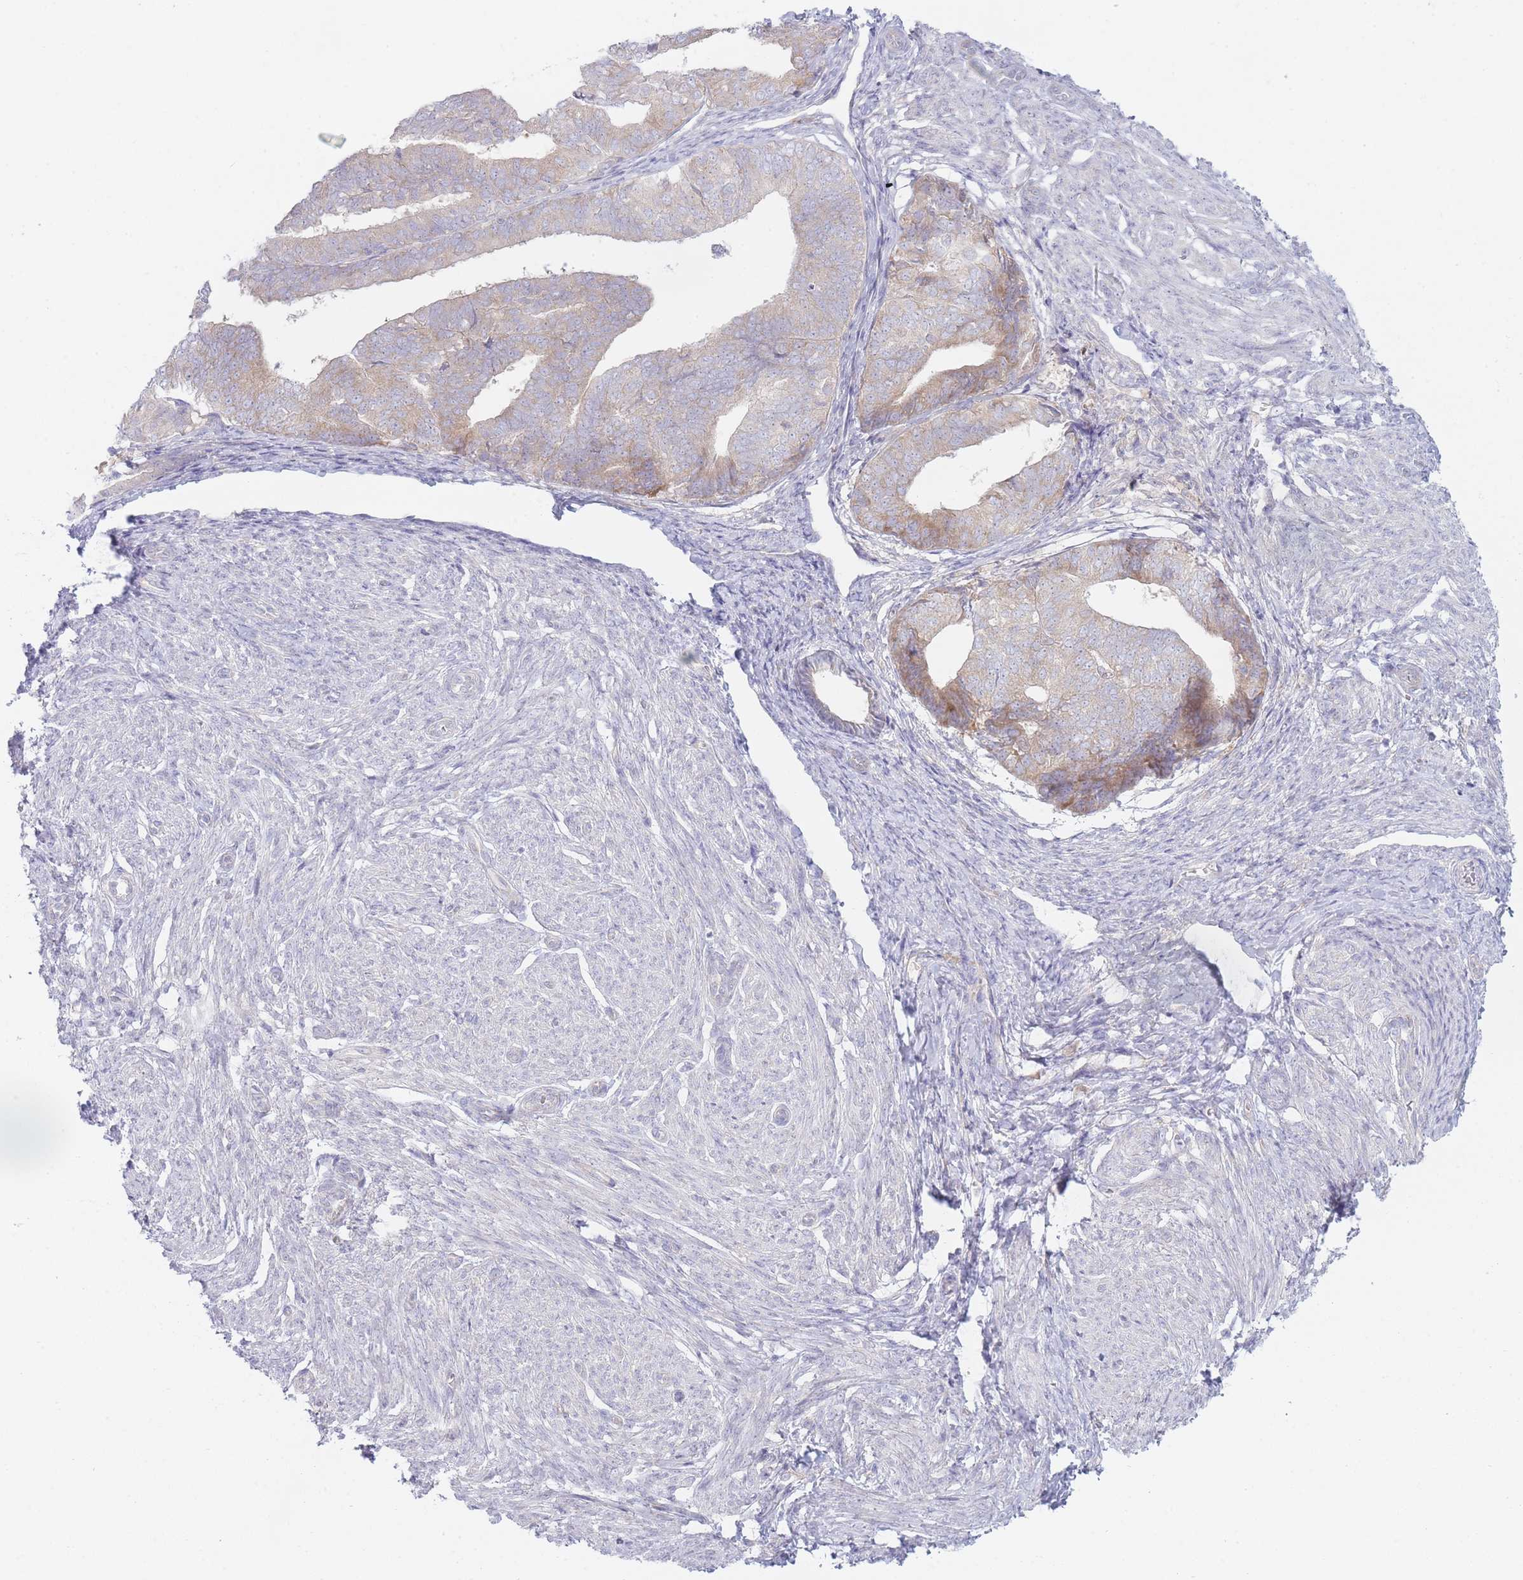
{"staining": {"intensity": "moderate", "quantity": "<25%", "location": "cytoplasmic/membranous"}, "tissue": "endometrial cancer", "cell_type": "Tumor cells", "image_type": "cancer", "snomed": [{"axis": "morphology", "description": "Adenocarcinoma, NOS"}, {"axis": "topography", "description": "Endometrium"}], "caption": "Moderate cytoplasmic/membranous protein expression is appreciated in approximately <25% of tumor cells in endometrial cancer (adenocarcinoma).", "gene": "OR5L2", "patient": {"sex": "female", "age": 87}}